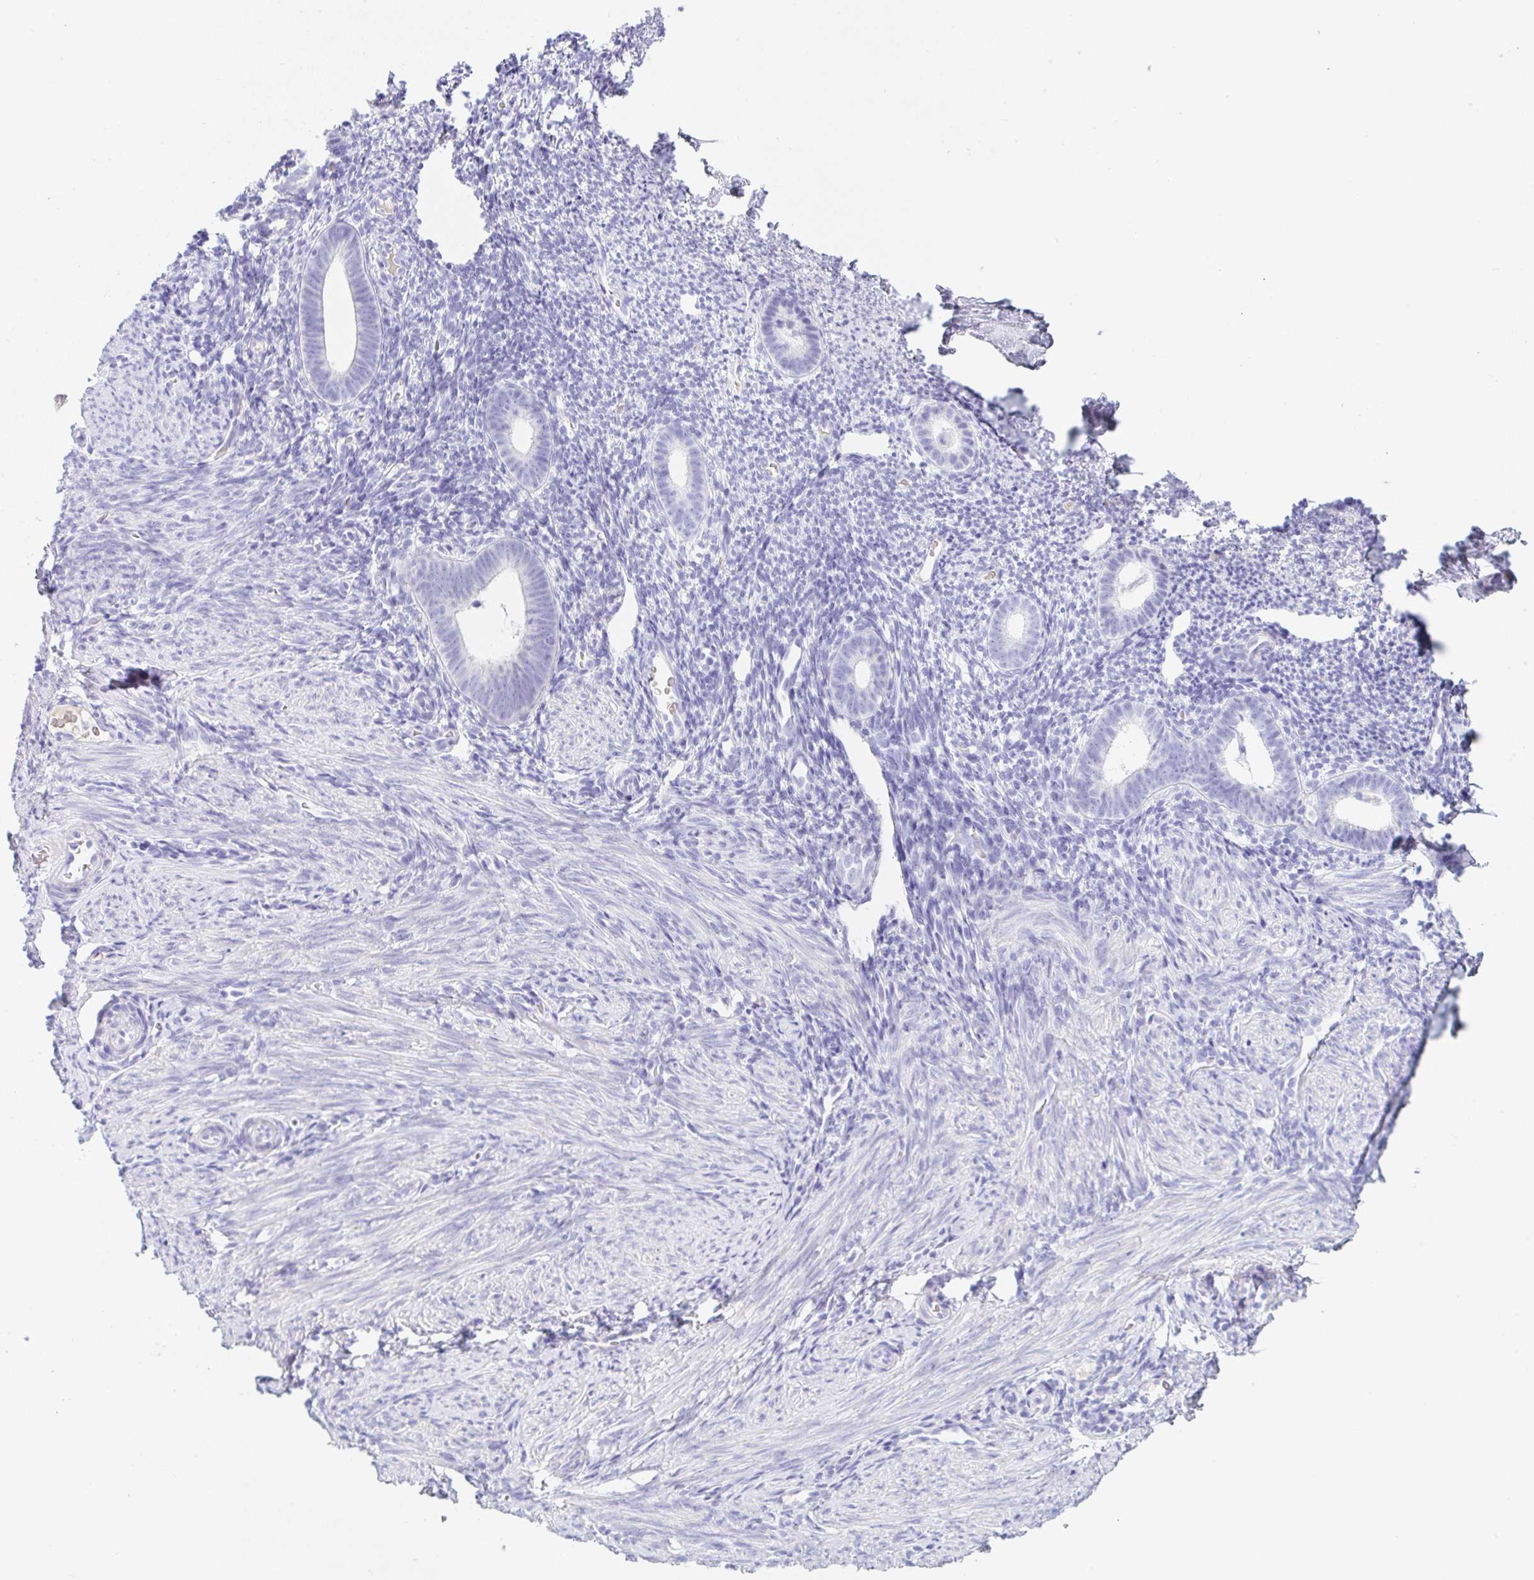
{"staining": {"intensity": "negative", "quantity": "none", "location": "none"}, "tissue": "endometrium", "cell_type": "Cells in endometrial stroma", "image_type": "normal", "snomed": [{"axis": "morphology", "description": "Normal tissue, NOS"}, {"axis": "topography", "description": "Endometrium"}], "caption": "An immunohistochemistry micrograph of benign endometrium is shown. There is no staining in cells in endometrial stroma of endometrium. (Immunohistochemistry (ihc), brightfield microscopy, high magnification).", "gene": "KLK8", "patient": {"sex": "female", "age": 39}}